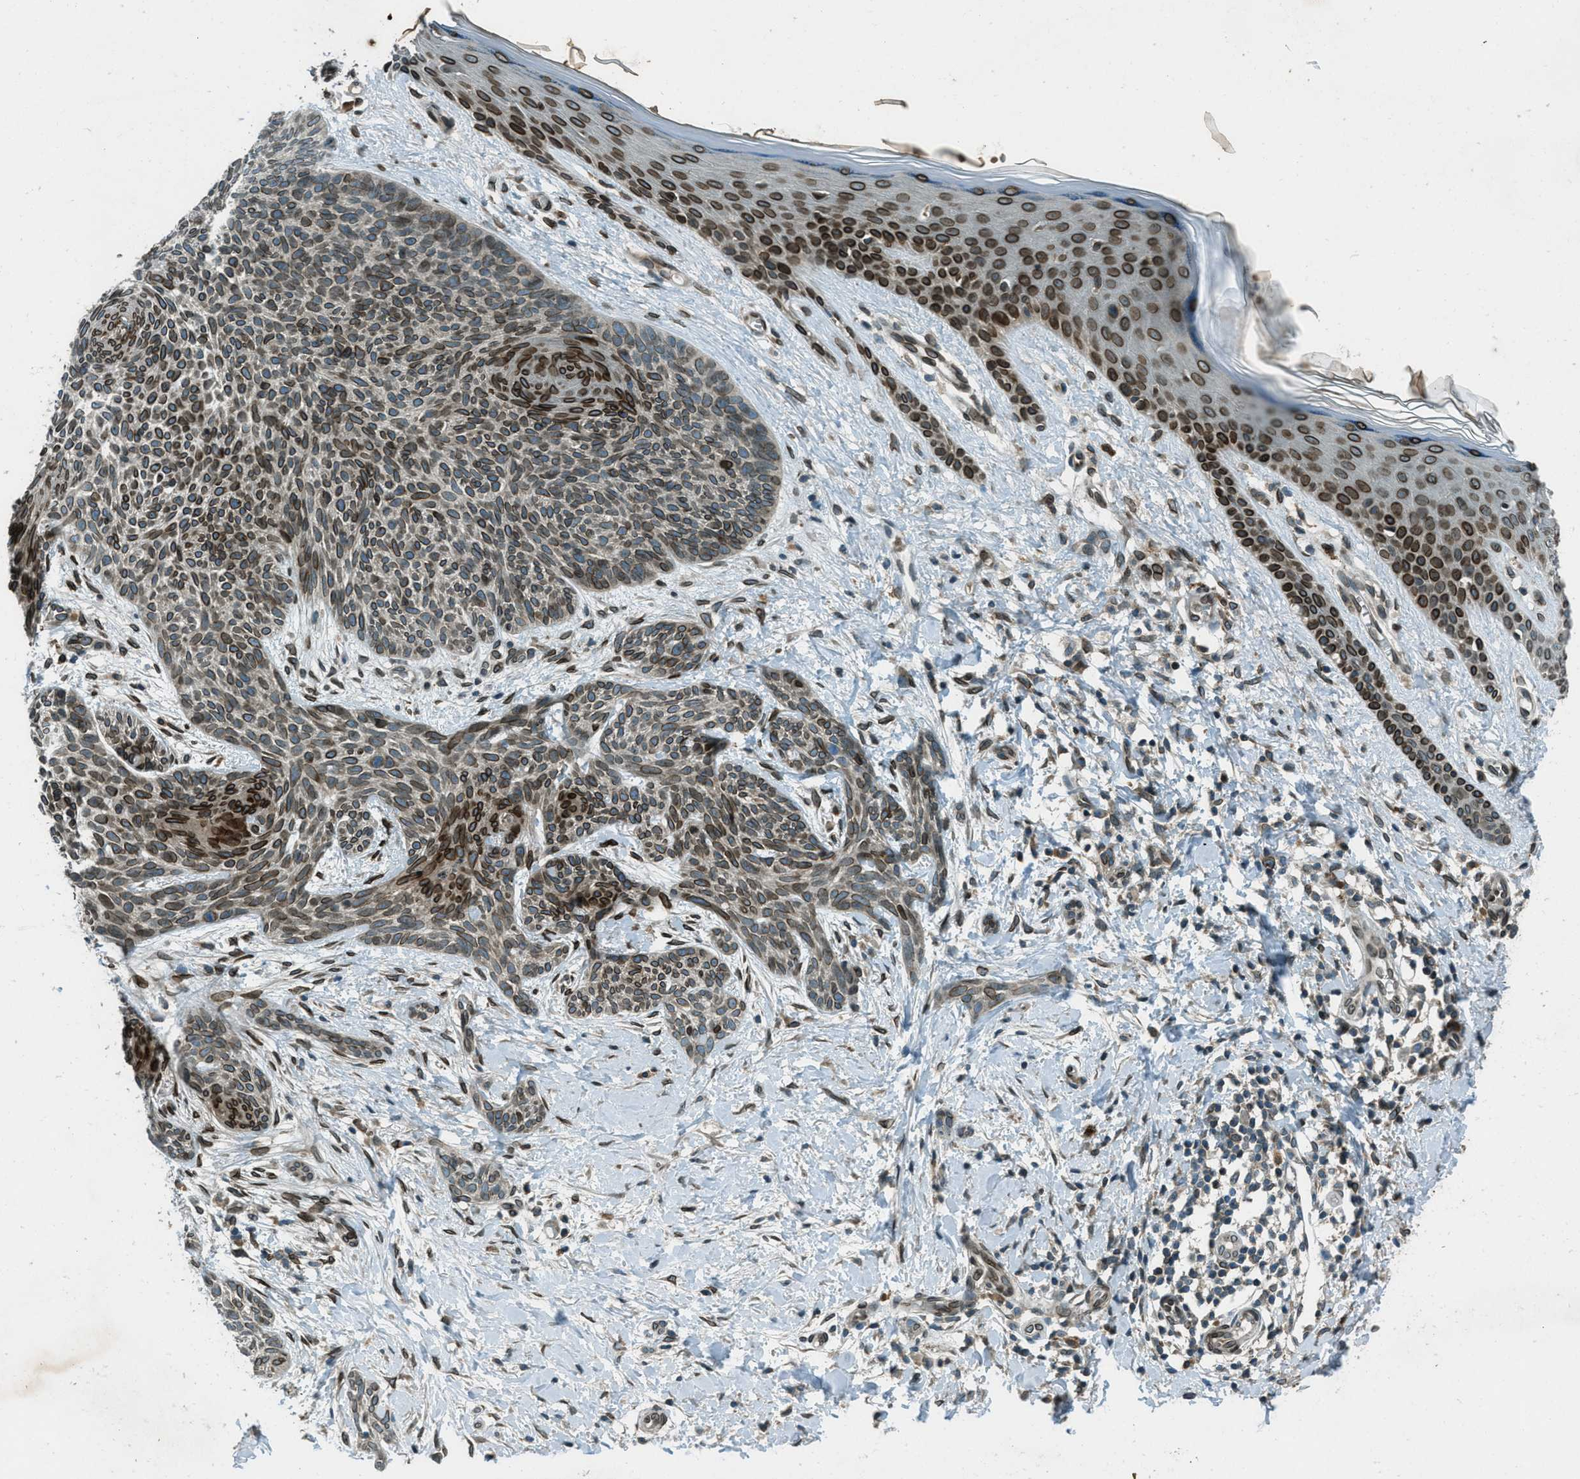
{"staining": {"intensity": "strong", "quantity": ">75%", "location": "cytoplasmic/membranous,nuclear"}, "tissue": "skin cancer", "cell_type": "Tumor cells", "image_type": "cancer", "snomed": [{"axis": "morphology", "description": "Basal cell carcinoma"}, {"axis": "topography", "description": "Skin"}], "caption": "DAB (3,3'-diaminobenzidine) immunohistochemical staining of skin cancer (basal cell carcinoma) shows strong cytoplasmic/membranous and nuclear protein expression in about >75% of tumor cells.", "gene": "LEMD2", "patient": {"sex": "female", "age": 59}}